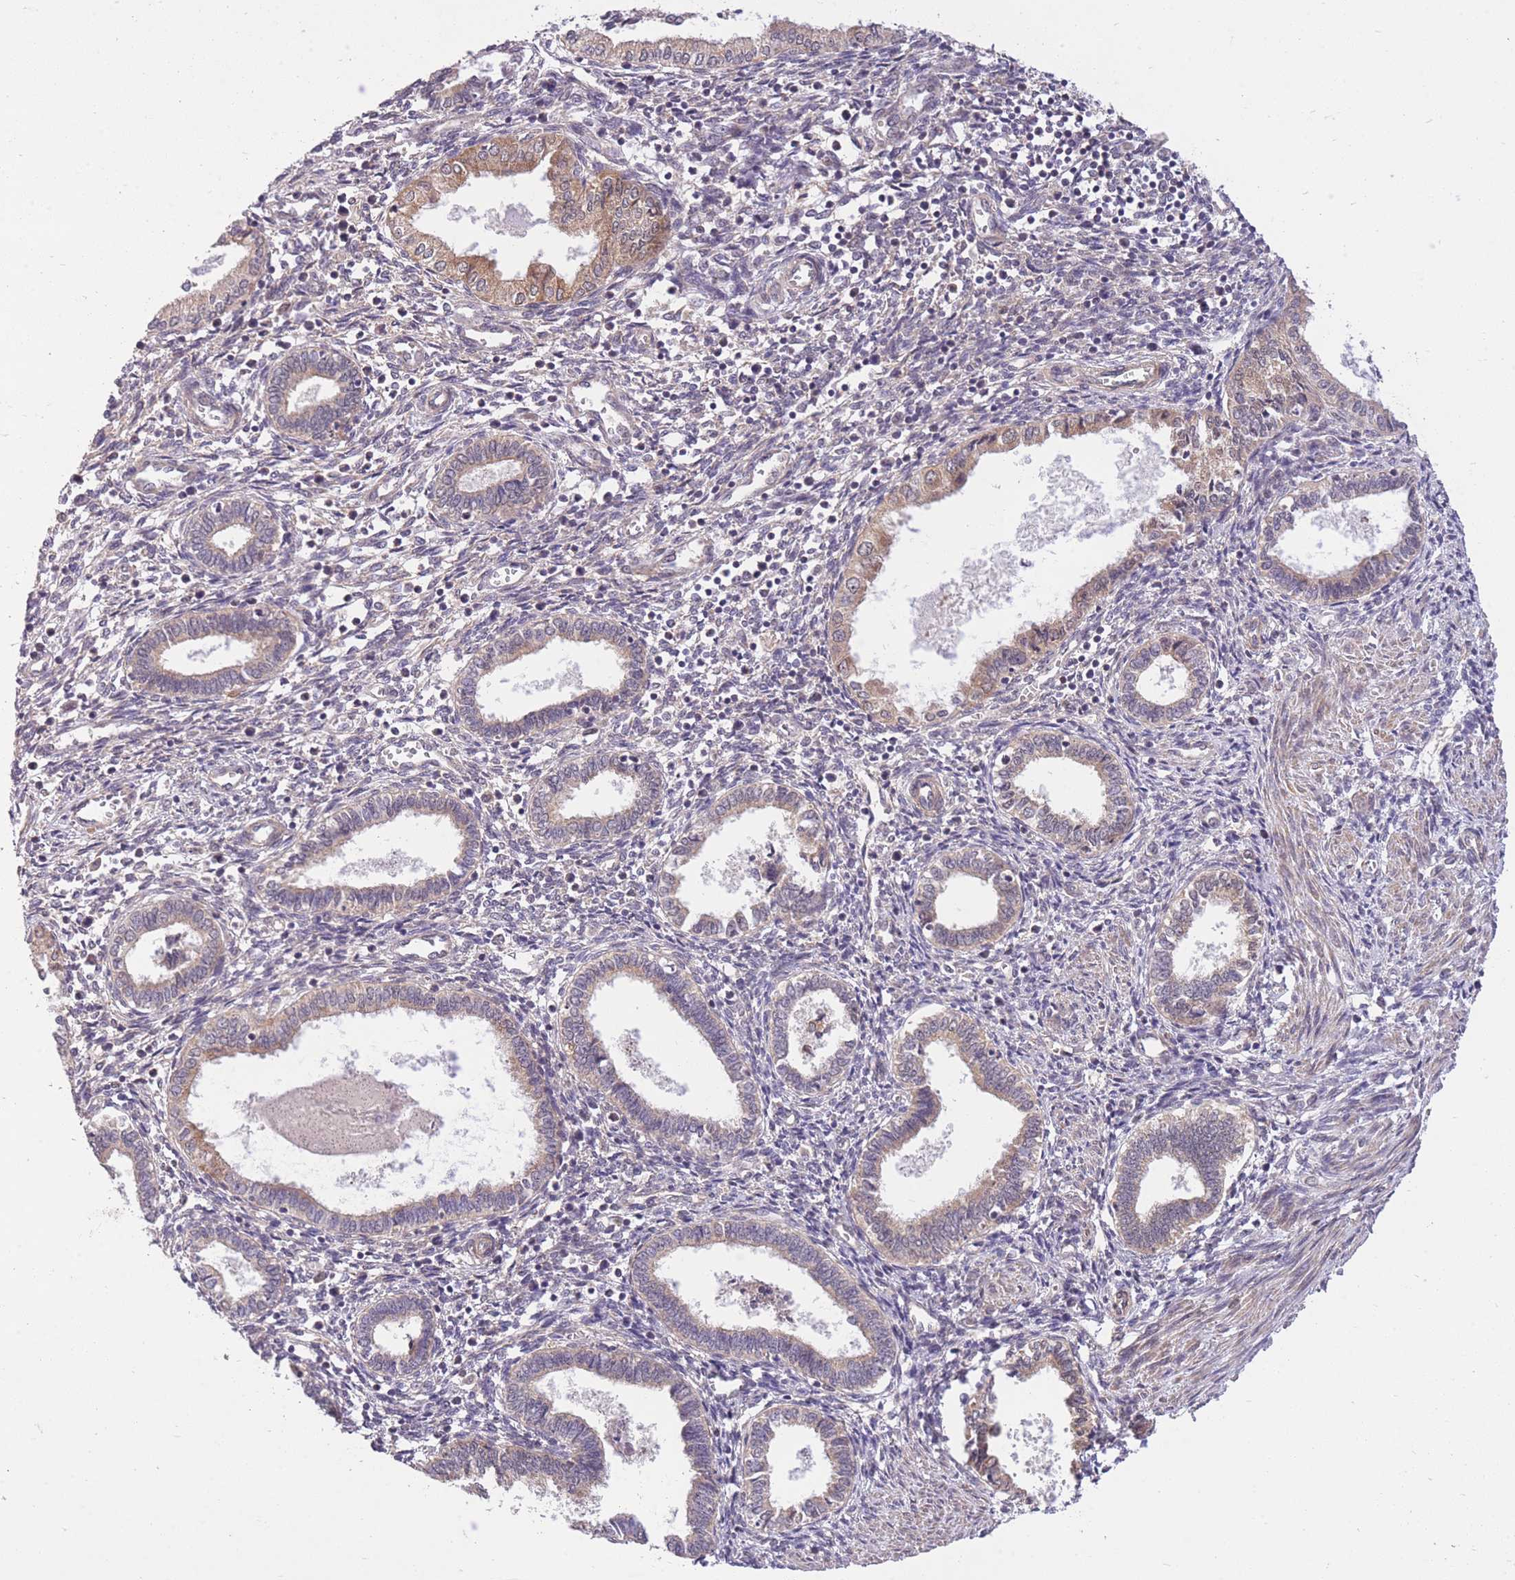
{"staining": {"intensity": "negative", "quantity": "none", "location": "none"}, "tissue": "endometrium", "cell_type": "Cells in endometrial stroma", "image_type": "normal", "snomed": [{"axis": "morphology", "description": "Normal tissue, NOS"}, {"axis": "topography", "description": "Endometrium"}], "caption": "This is an immunohistochemistry photomicrograph of normal endometrium. There is no positivity in cells in endometrial stroma.", "gene": "ELOA2", "patient": {"sex": "female", "age": 37}}